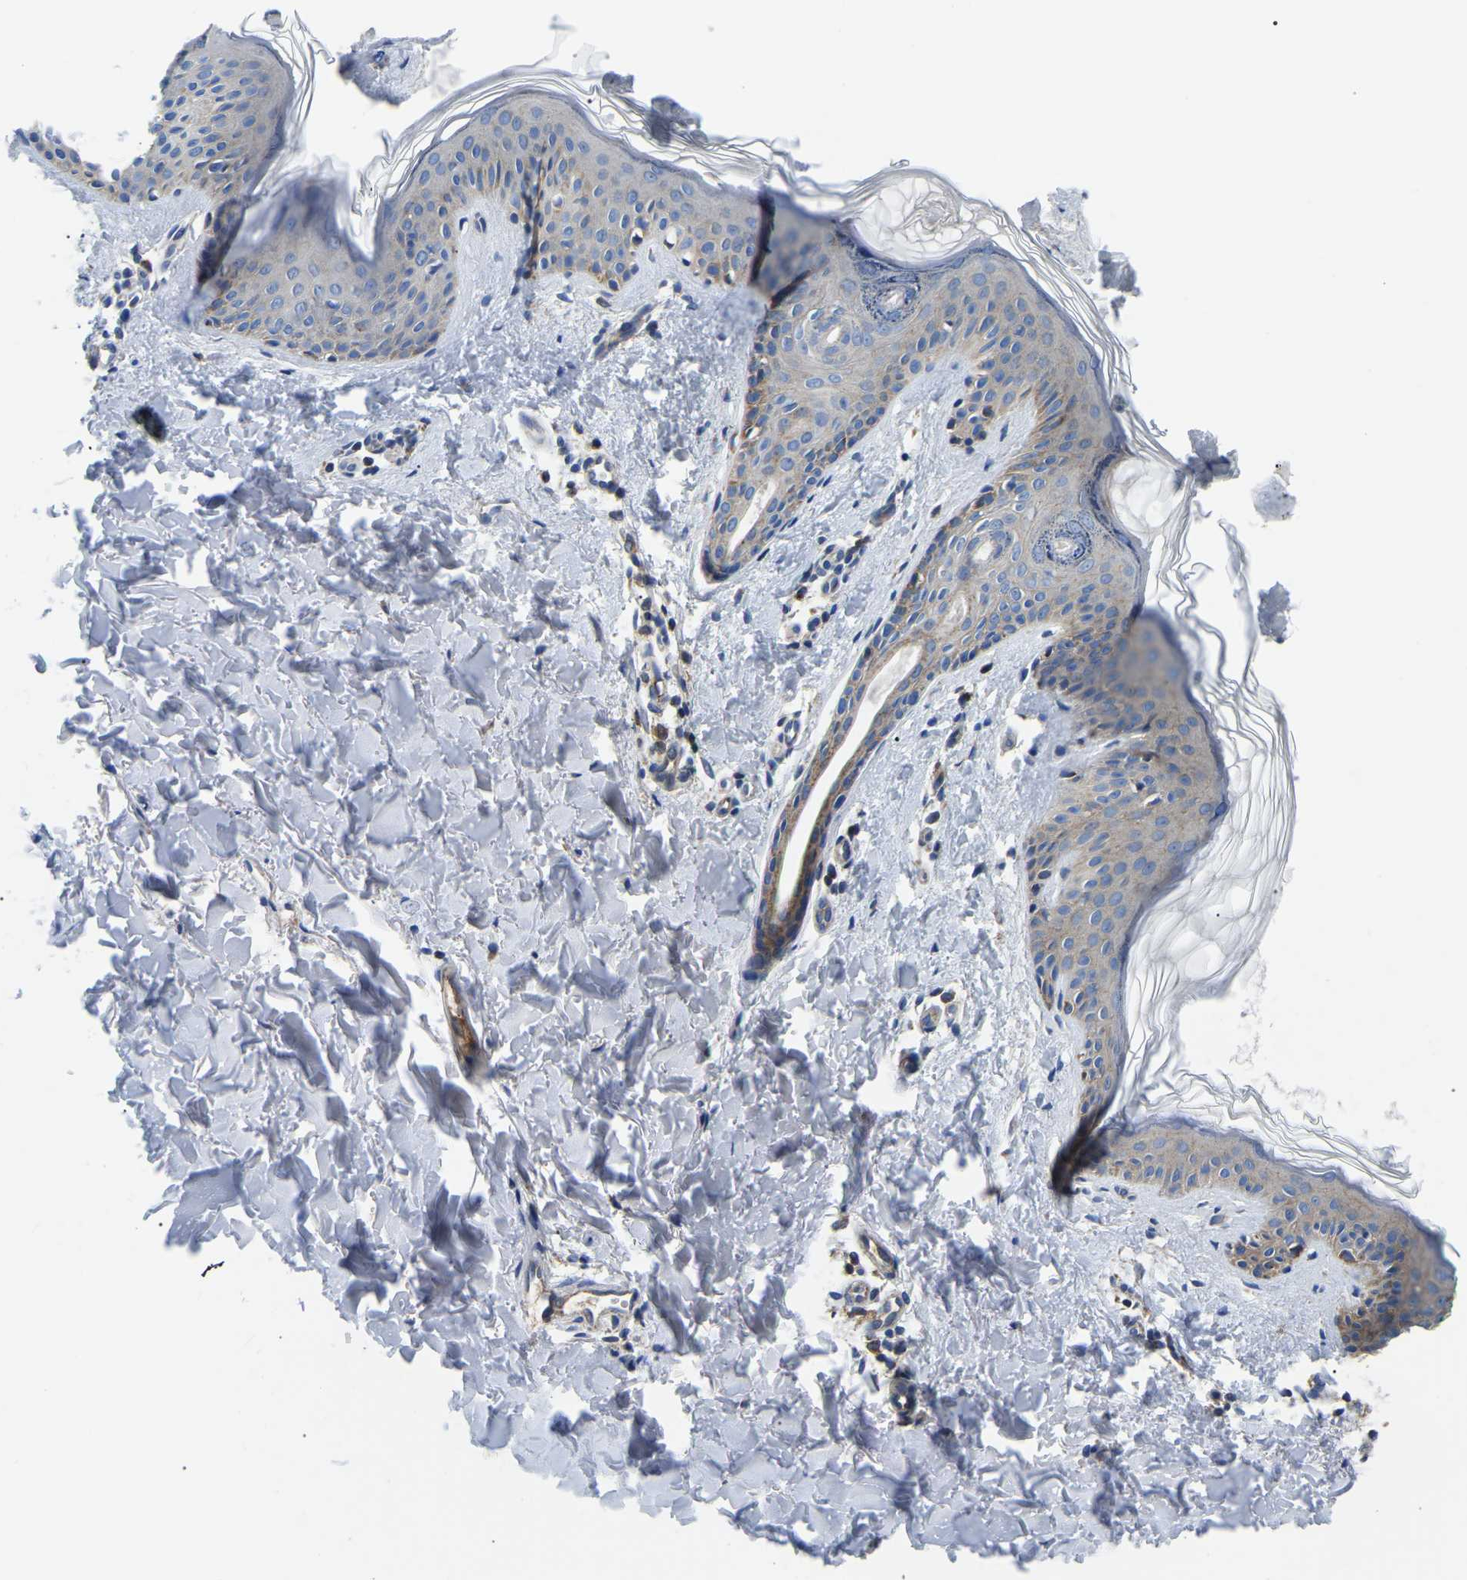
{"staining": {"intensity": "negative", "quantity": "none", "location": "none"}, "tissue": "skin", "cell_type": "Fibroblasts", "image_type": "normal", "snomed": [{"axis": "morphology", "description": "Normal tissue, NOS"}, {"axis": "topography", "description": "Skin"}], "caption": "Protein analysis of normal skin shows no significant expression in fibroblasts.", "gene": "PPM1E", "patient": {"sex": "male", "age": 40}}